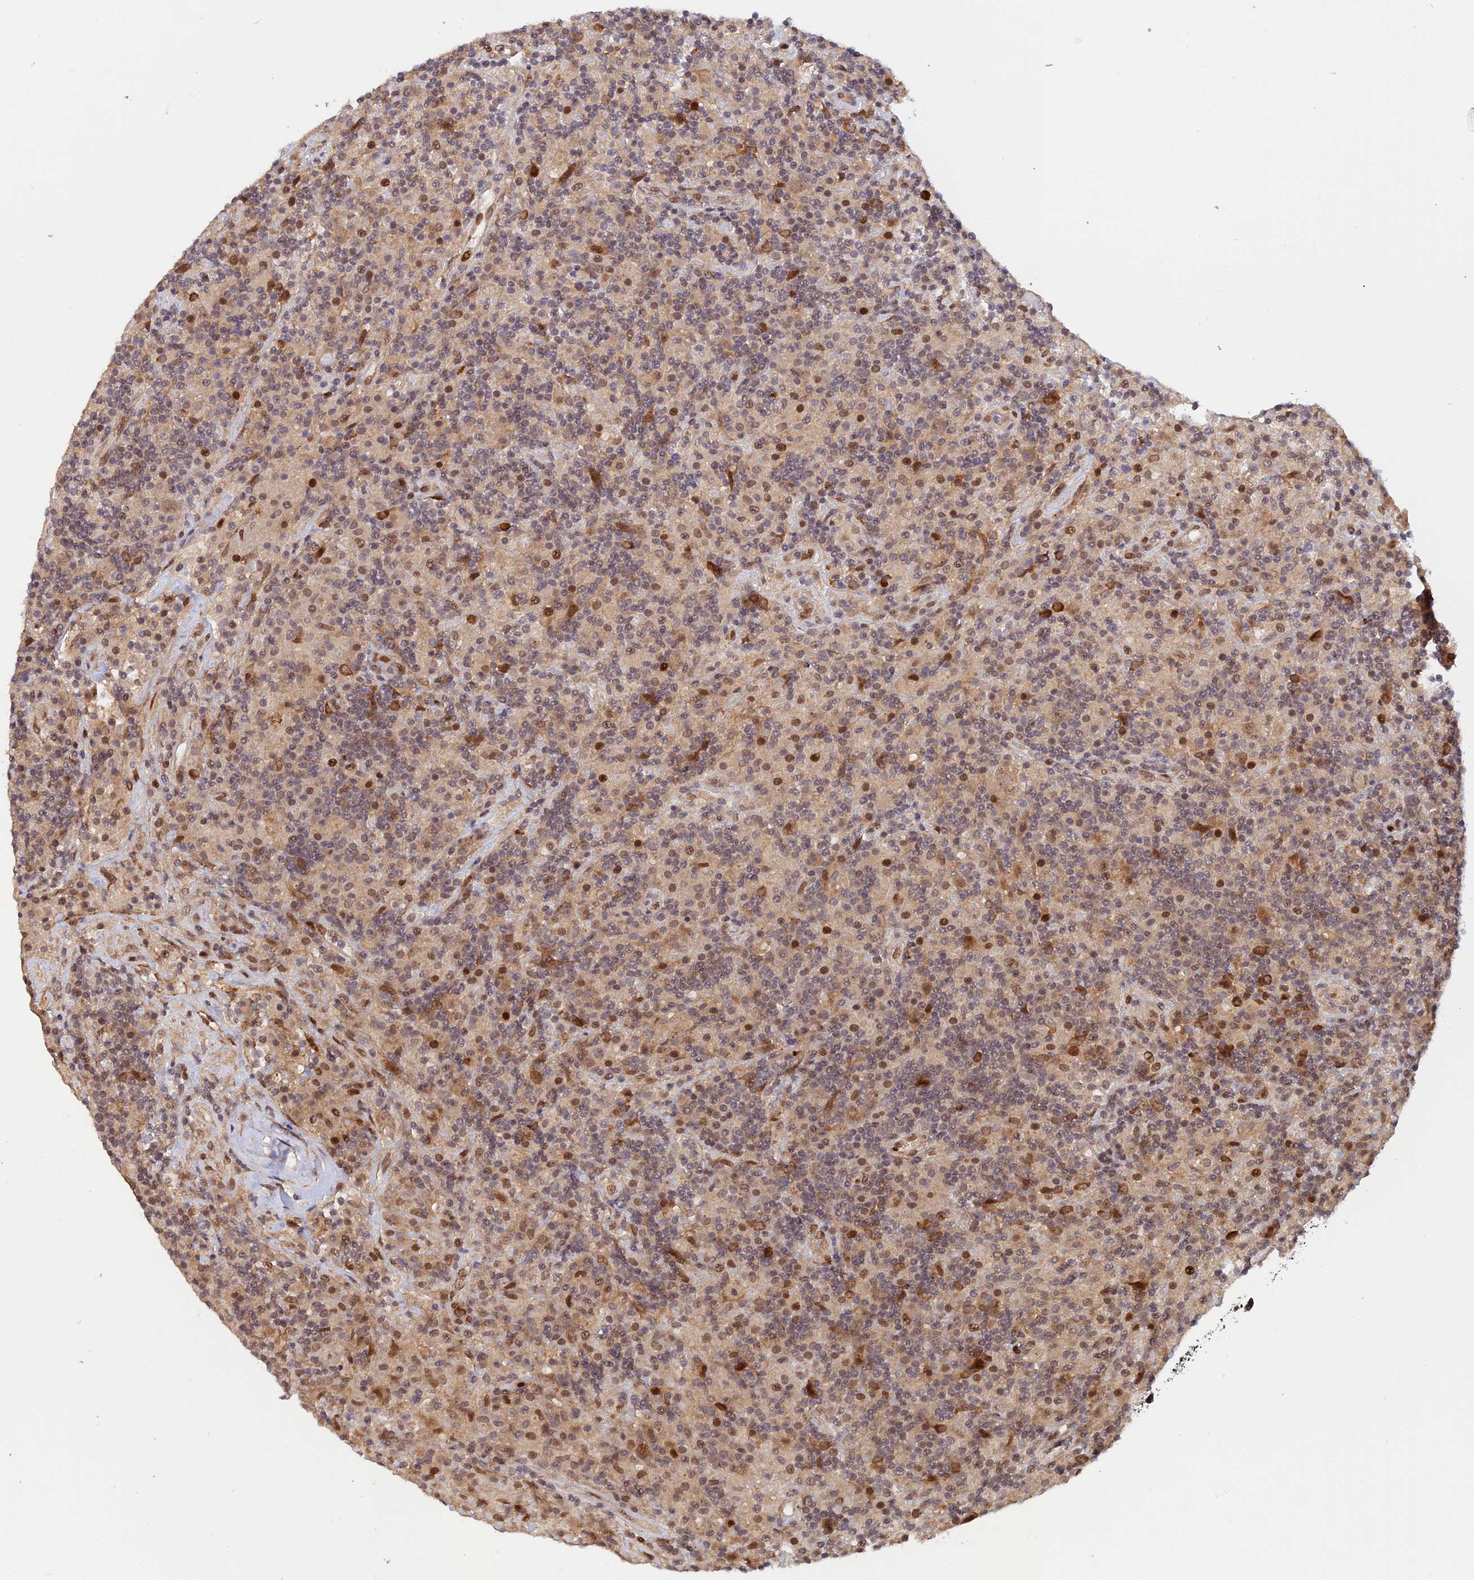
{"staining": {"intensity": "moderate", "quantity": "<25%", "location": "nuclear"}, "tissue": "lymphoma", "cell_type": "Tumor cells", "image_type": "cancer", "snomed": [{"axis": "morphology", "description": "Hodgkin's disease, NOS"}, {"axis": "topography", "description": "Lymph node"}], "caption": "A high-resolution image shows immunohistochemistry staining of Hodgkin's disease, which demonstrates moderate nuclear staining in approximately <25% of tumor cells.", "gene": "ZNF565", "patient": {"sex": "male", "age": 70}}